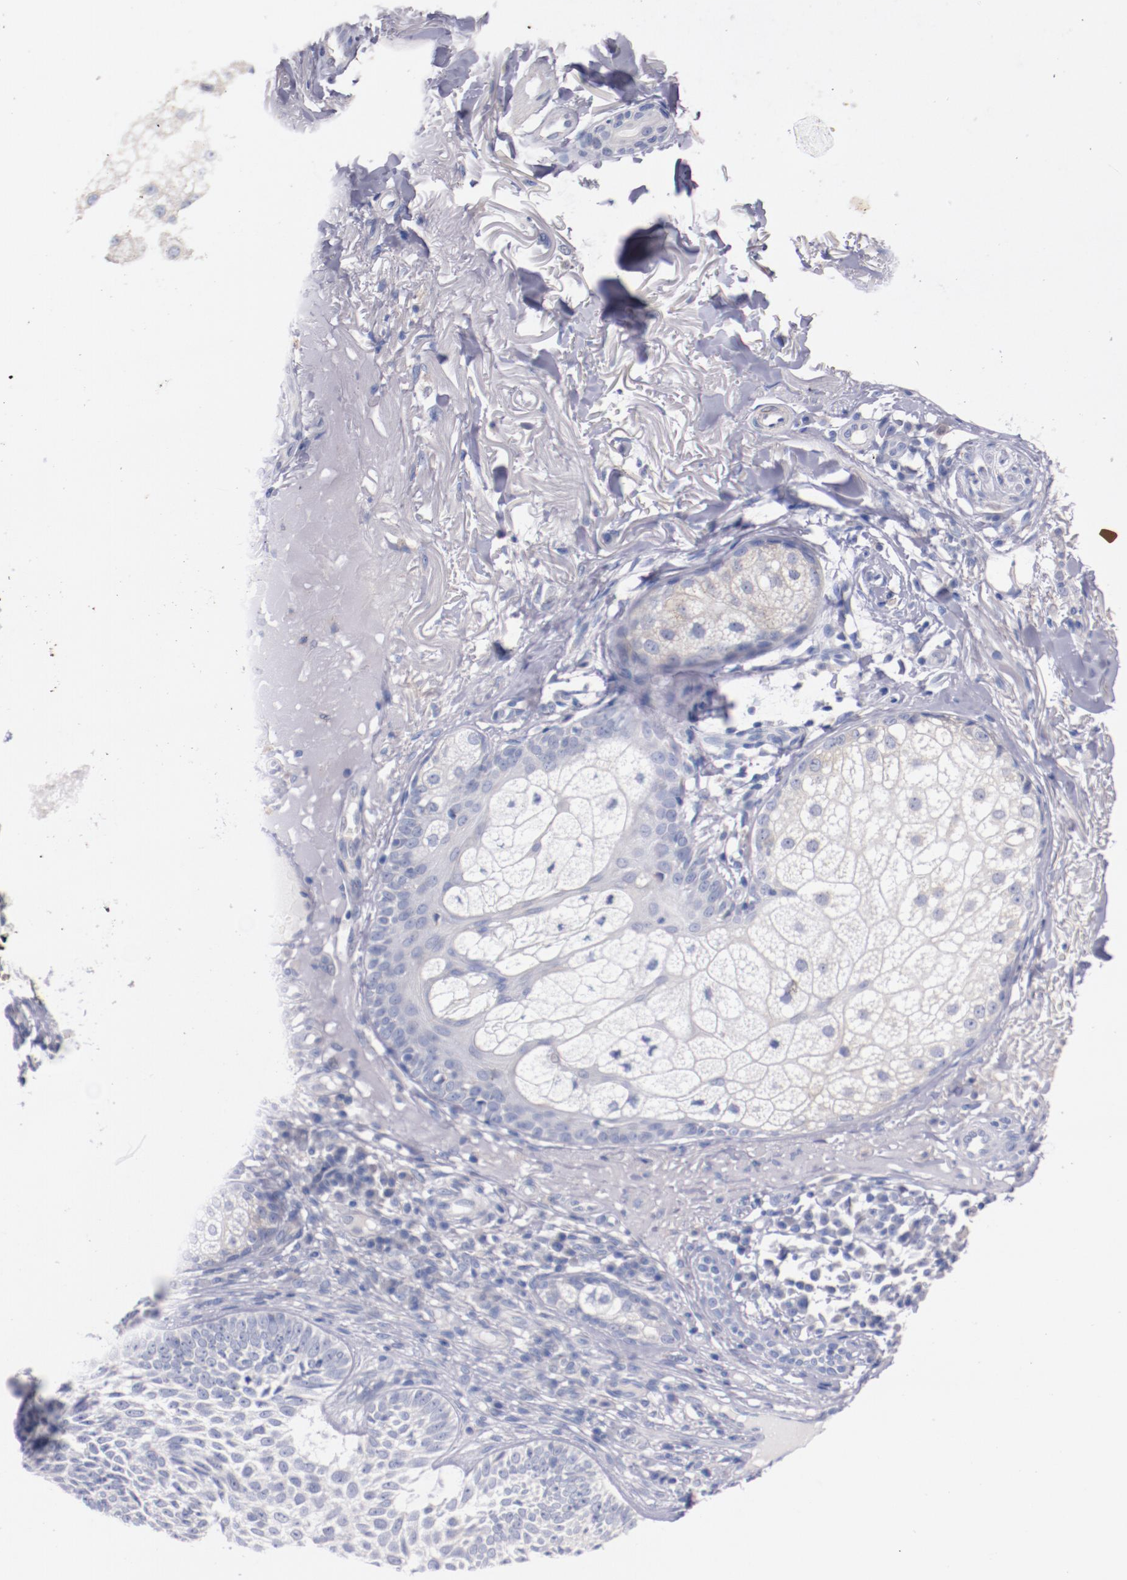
{"staining": {"intensity": "negative", "quantity": "none", "location": "none"}, "tissue": "skin cancer", "cell_type": "Tumor cells", "image_type": "cancer", "snomed": [{"axis": "morphology", "description": "Basal cell carcinoma"}, {"axis": "topography", "description": "Skin"}], "caption": "Tumor cells are negative for brown protein staining in skin basal cell carcinoma.", "gene": "CNTNAP2", "patient": {"sex": "male", "age": 74}}